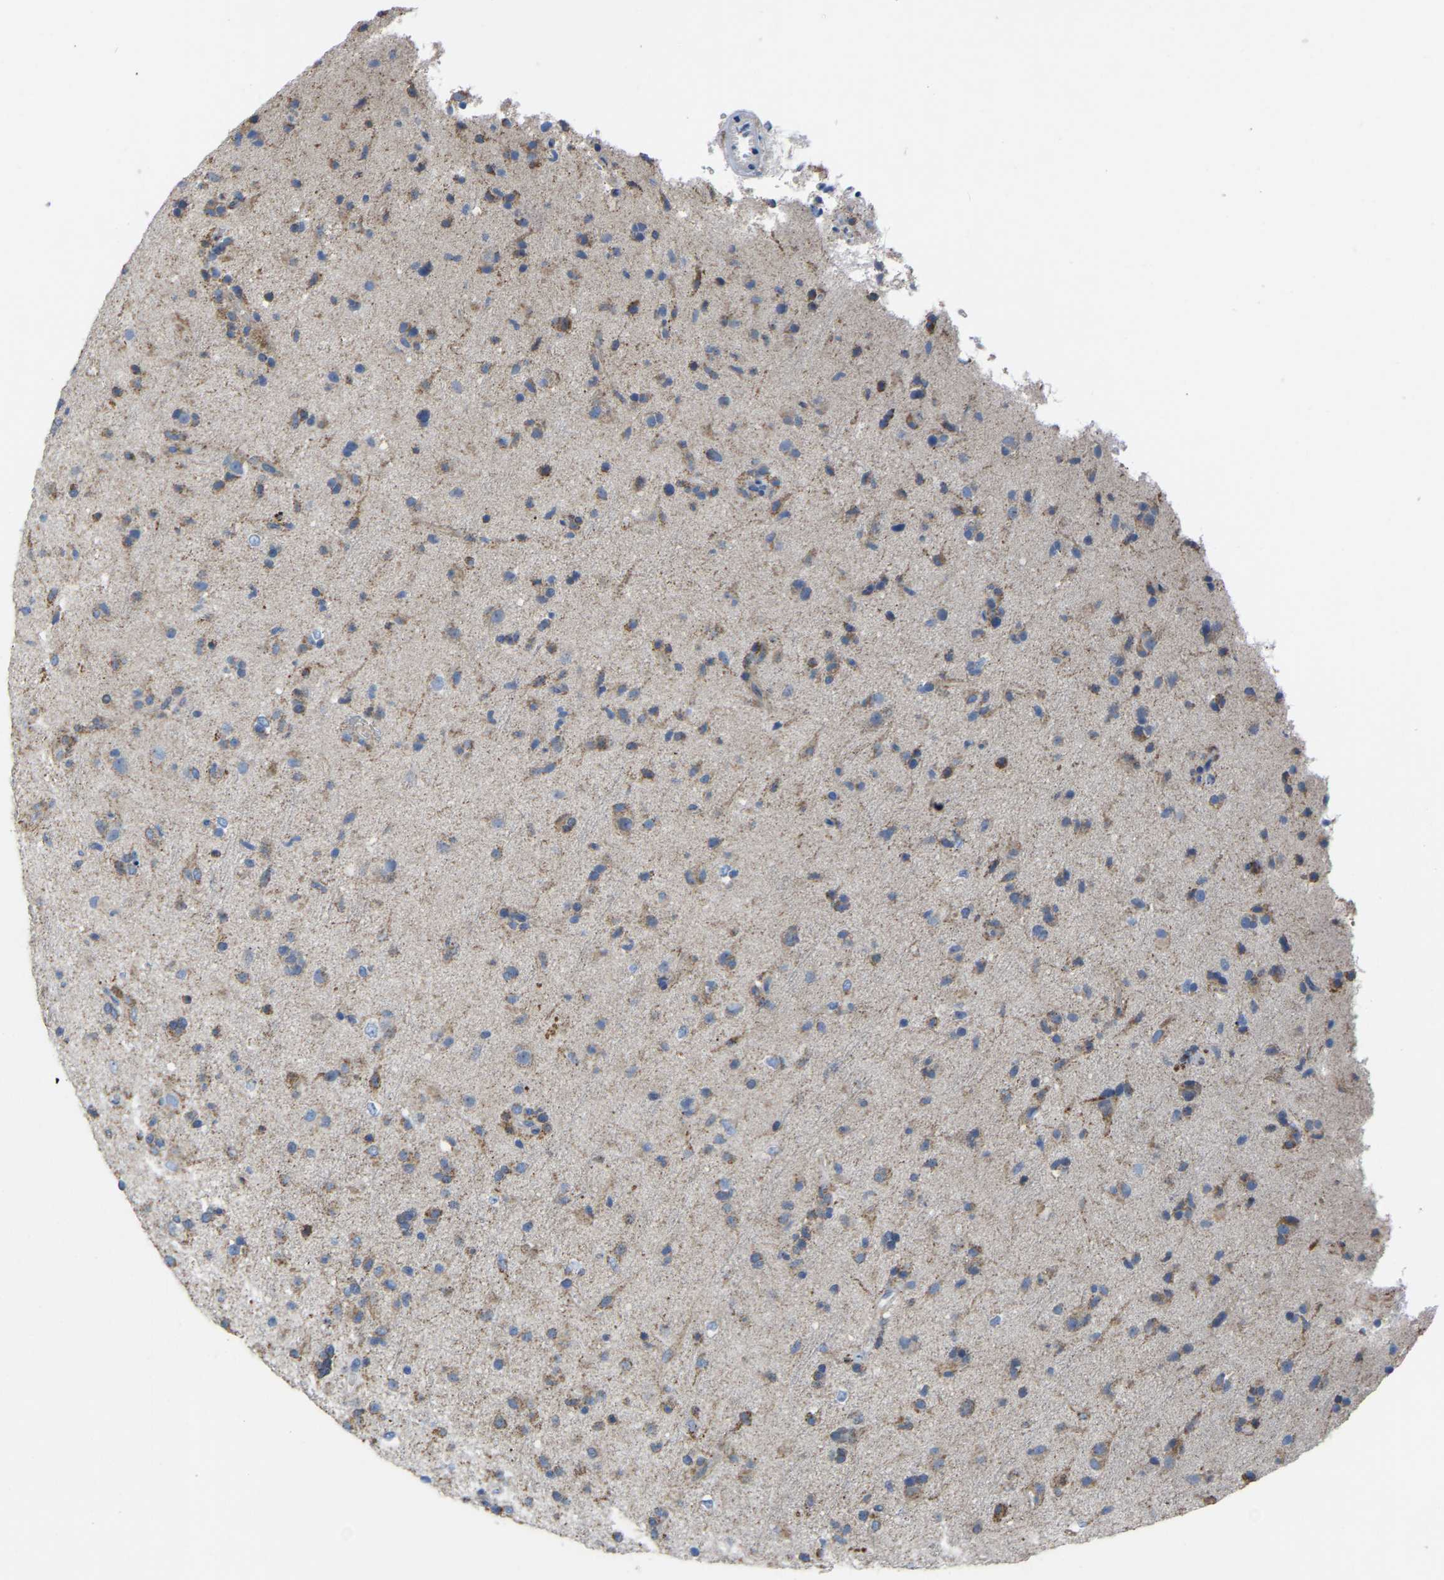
{"staining": {"intensity": "moderate", "quantity": "25%-75%", "location": "cytoplasmic/membranous"}, "tissue": "glioma", "cell_type": "Tumor cells", "image_type": "cancer", "snomed": [{"axis": "morphology", "description": "Glioma, malignant, Low grade"}, {"axis": "topography", "description": "Brain"}], "caption": "Glioma stained with DAB immunohistochemistry (IHC) displays medium levels of moderate cytoplasmic/membranous positivity in approximately 25%-75% of tumor cells.", "gene": "BCL10", "patient": {"sex": "male", "age": 65}}